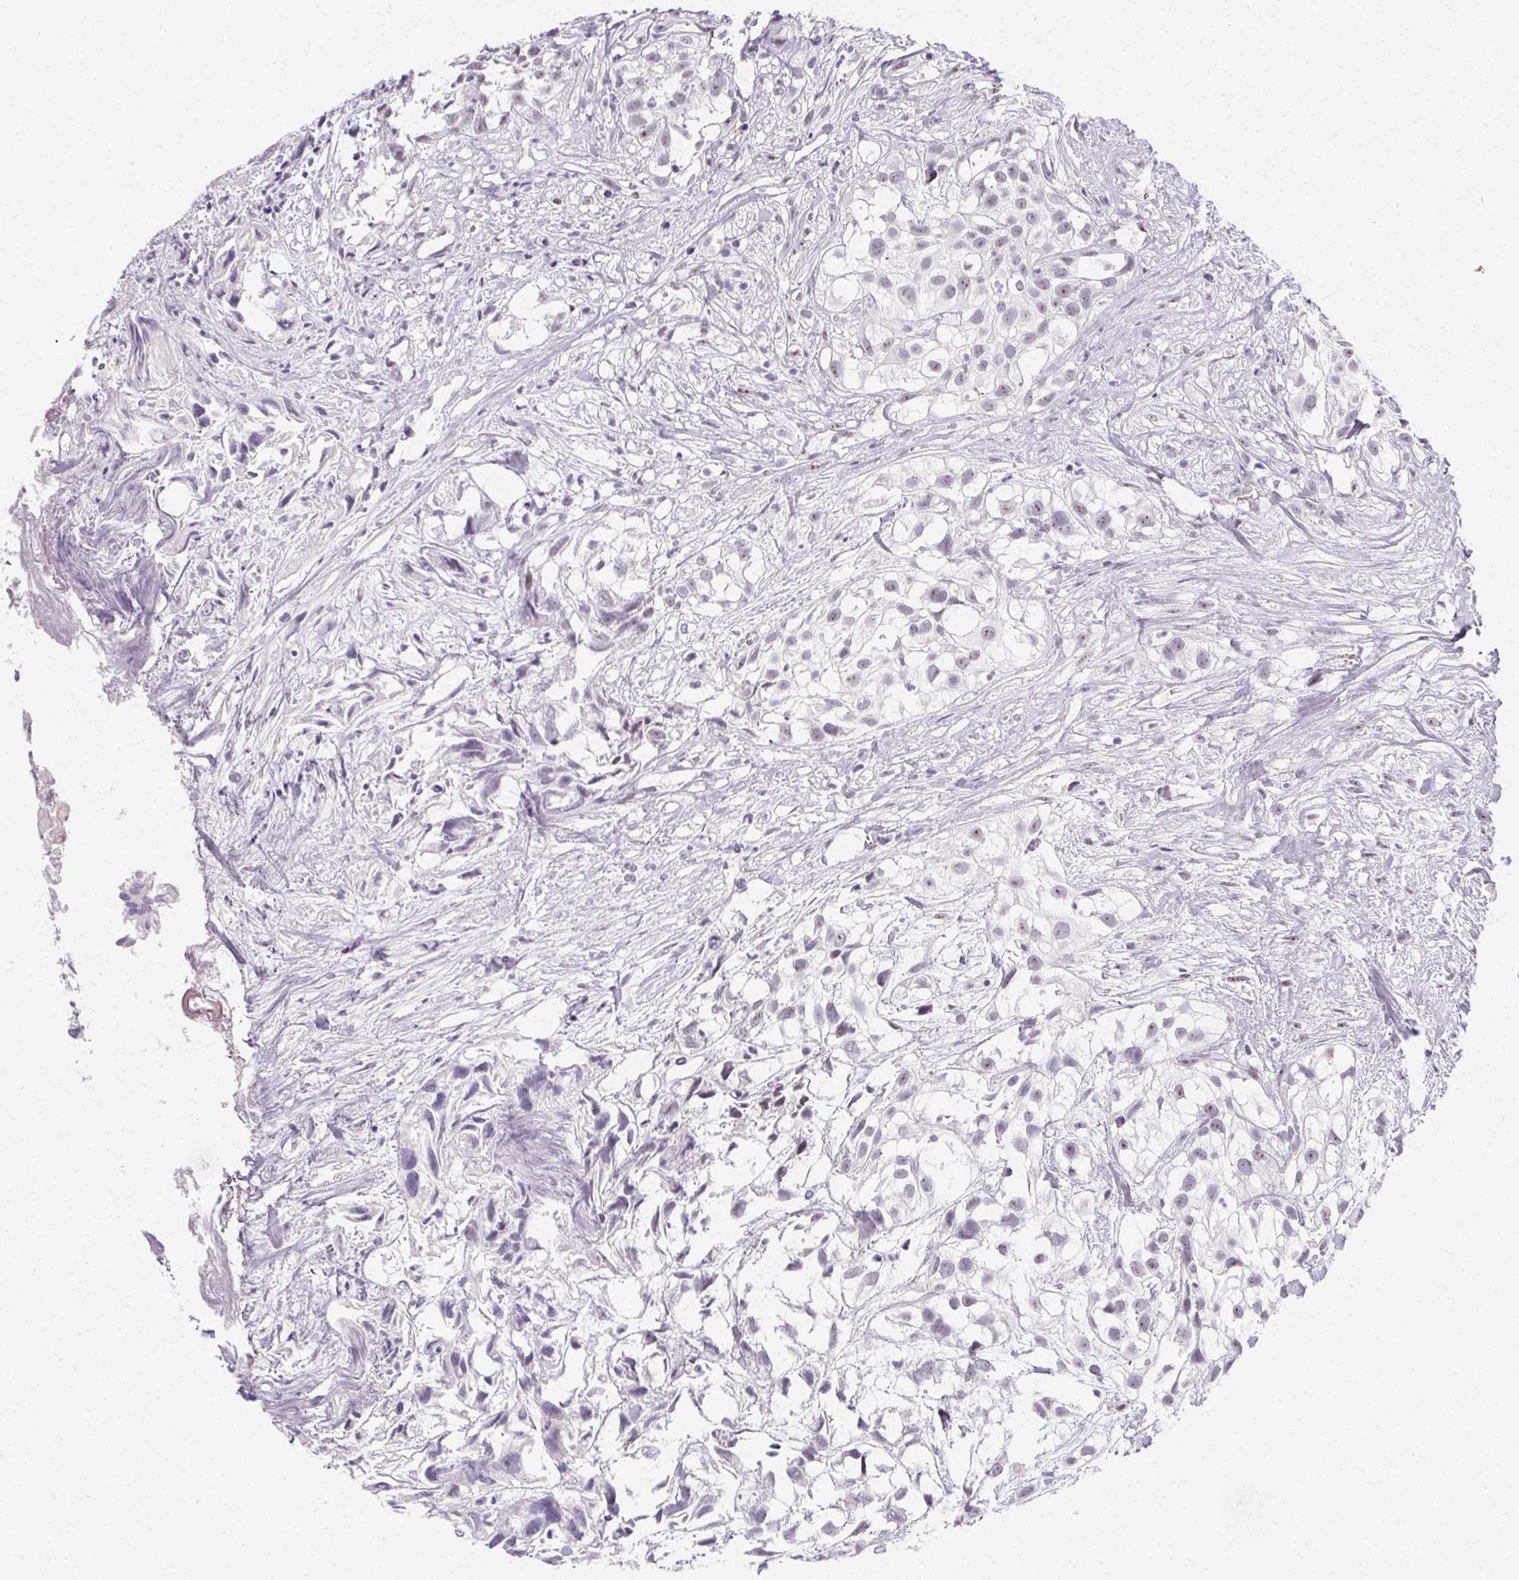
{"staining": {"intensity": "negative", "quantity": "none", "location": "none"}, "tissue": "urothelial cancer", "cell_type": "Tumor cells", "image_type": "cancer", "snomed": [{"axis": "morphology", "description": "Urothelial carcinoma, High grade"}, {"axis": "topography", "description": "Urinary bladder"}], "caption": "High magnification brightfield microscopy of urothelial carcinoma (high-grade) stained with DAB (3,3'-diaminobenzidine) (brown) and counterstained with hematoxylin (blue): tumor cells show no significant positivity.", "gene": "SYNPR", "patient": {"sex": "male", "age": 56}}